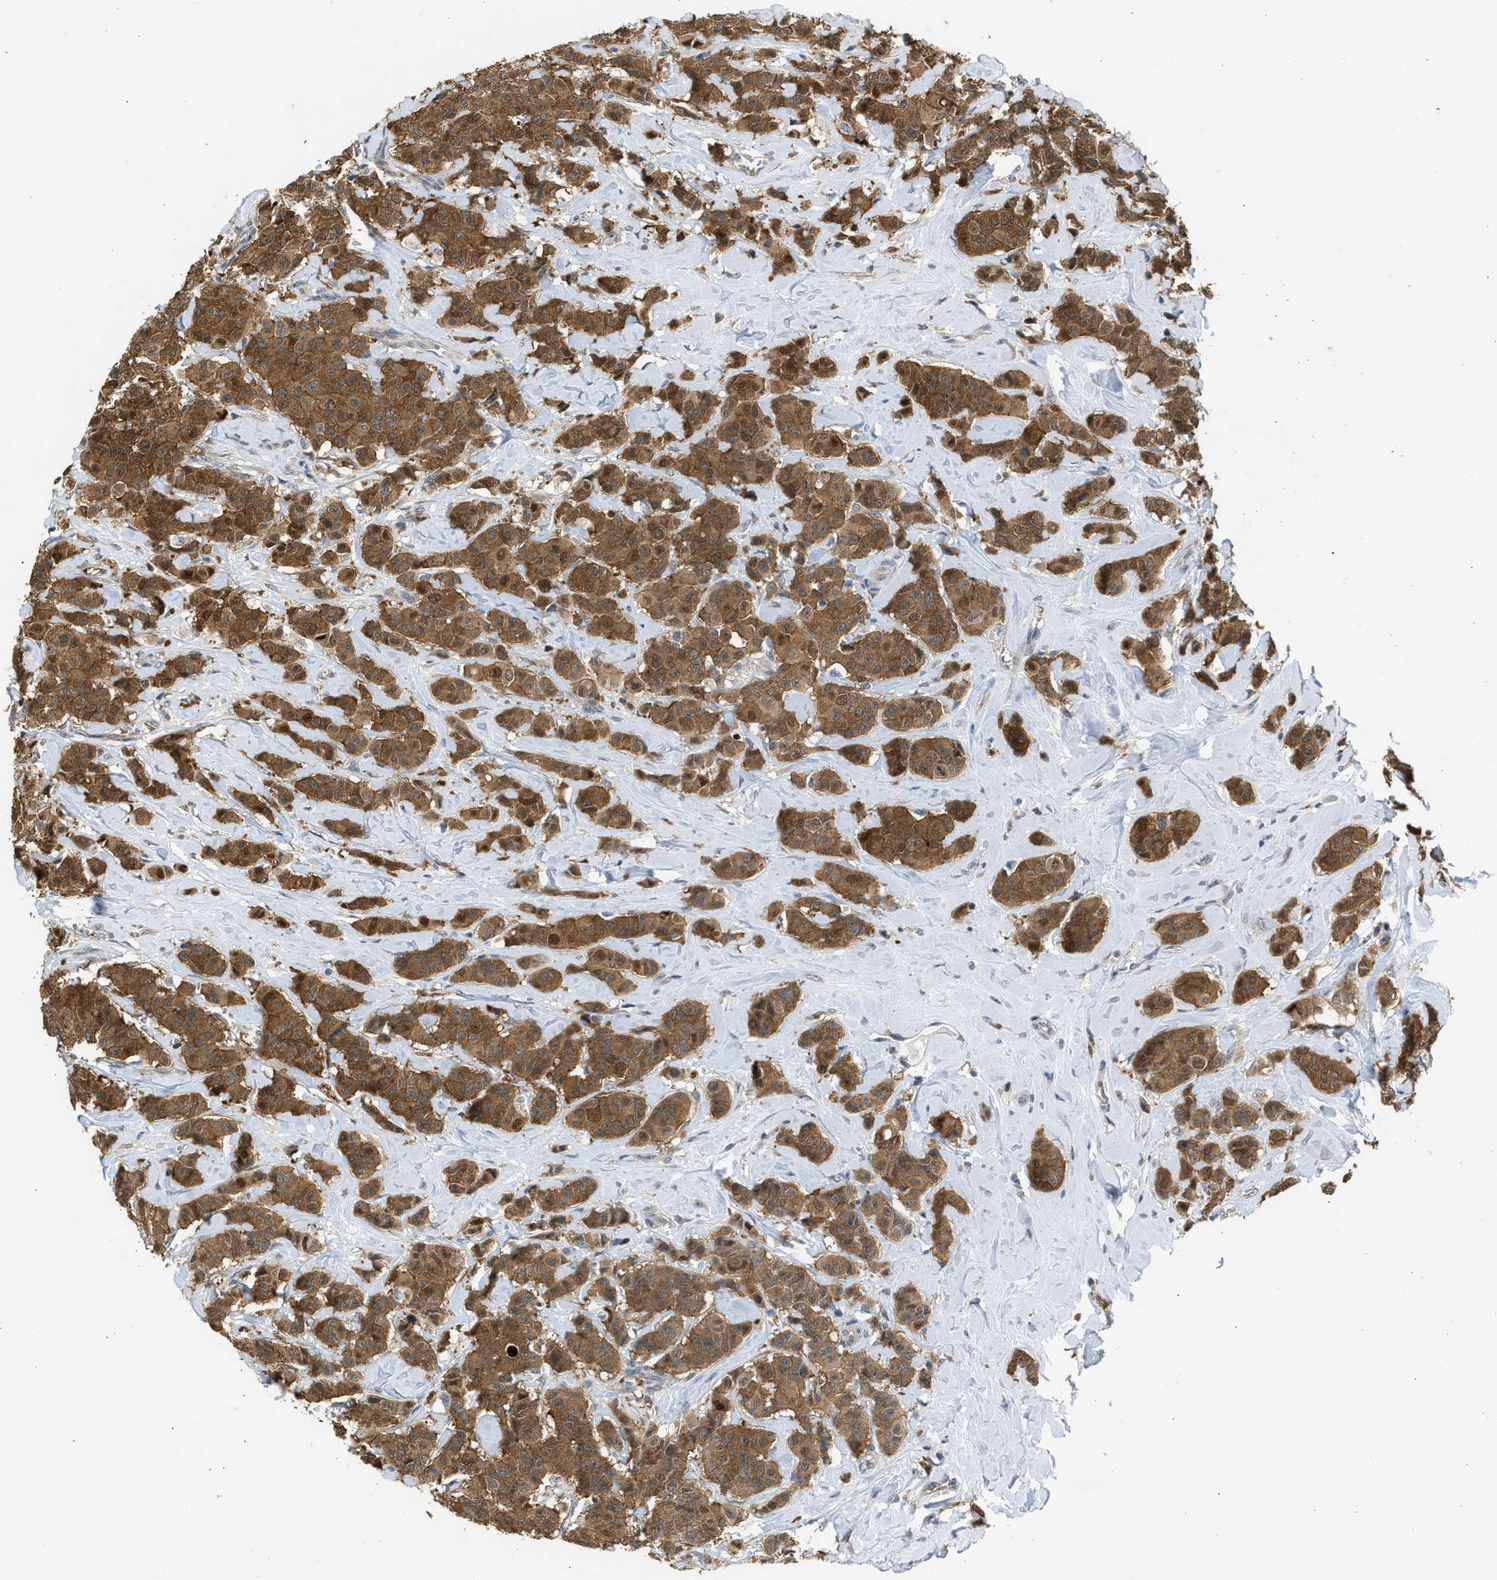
{"staining": {"intensity": "moderate", "quantity": ">75%", "location": "cytoplasmic/membranous,nuclear"}, "tissue": "breast cancer", "cell_type": "Tumor cells", "image_type": "cancer", "snomed": [{"axis": "morphology", "description": "Normal tissue, NOS"}, {"axis": "morphology", "description": "Duct carcinoma"}, {"axis": "topography", "description": "Breast"}], "caption": "Immunohistochemistry (IHC) micrograph of neoplastic tissue: human breast cancer (intraductal carcinoma) stained using immunohistochemistry (IHC) exhibits medium levels of moderate protein expression localized specifically in the cytoplasmic/membranous and nuclear of tumor cells, appearing as a cytoplasmic/membranous and nuclear brown color.", "gene": "MAPK7", "patient": {"sex": "female", "age": 40}}